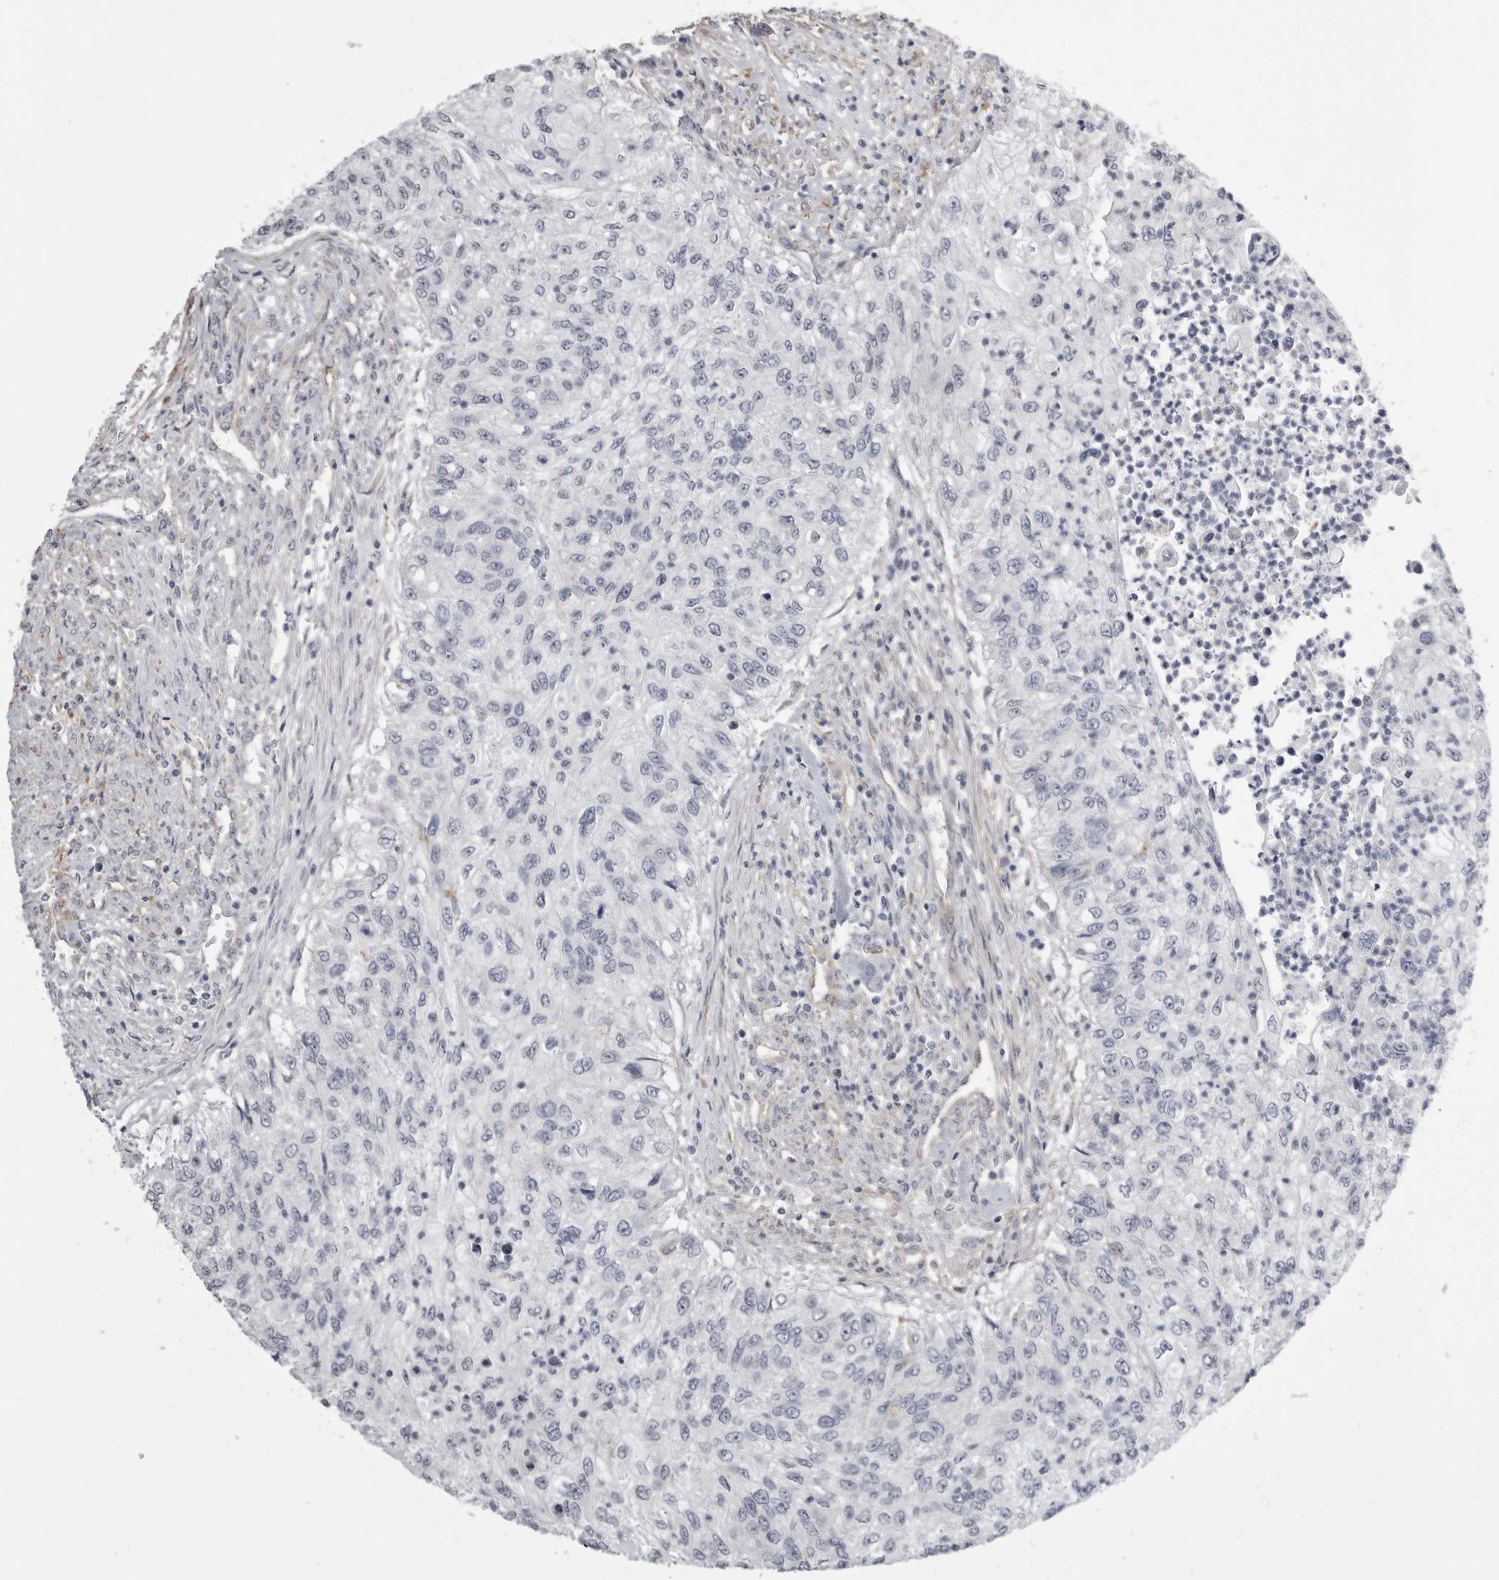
{"staining": {"intensity": "negative", "quantity": "none", "location": "none"}, "tissue": "urothelial cancer", "cell_type": "Tumor cells", "image_type": "cancer", "snomed": [{"axis": "morphology", "description": "Urothelial carcinoma, High grade"}, {"axis": "topography", "description": "Urinary bladder"}], "caption": "Tumor cells are negative for protein expression in human high-grade urothelial carcinoma. (Stains: DAB IHC with hematoxylin counter stain, Microscopy: brightfield microscopy at high magnification).", "gene": "AOC3", "patient": {"sex": "female", "age": 60}}